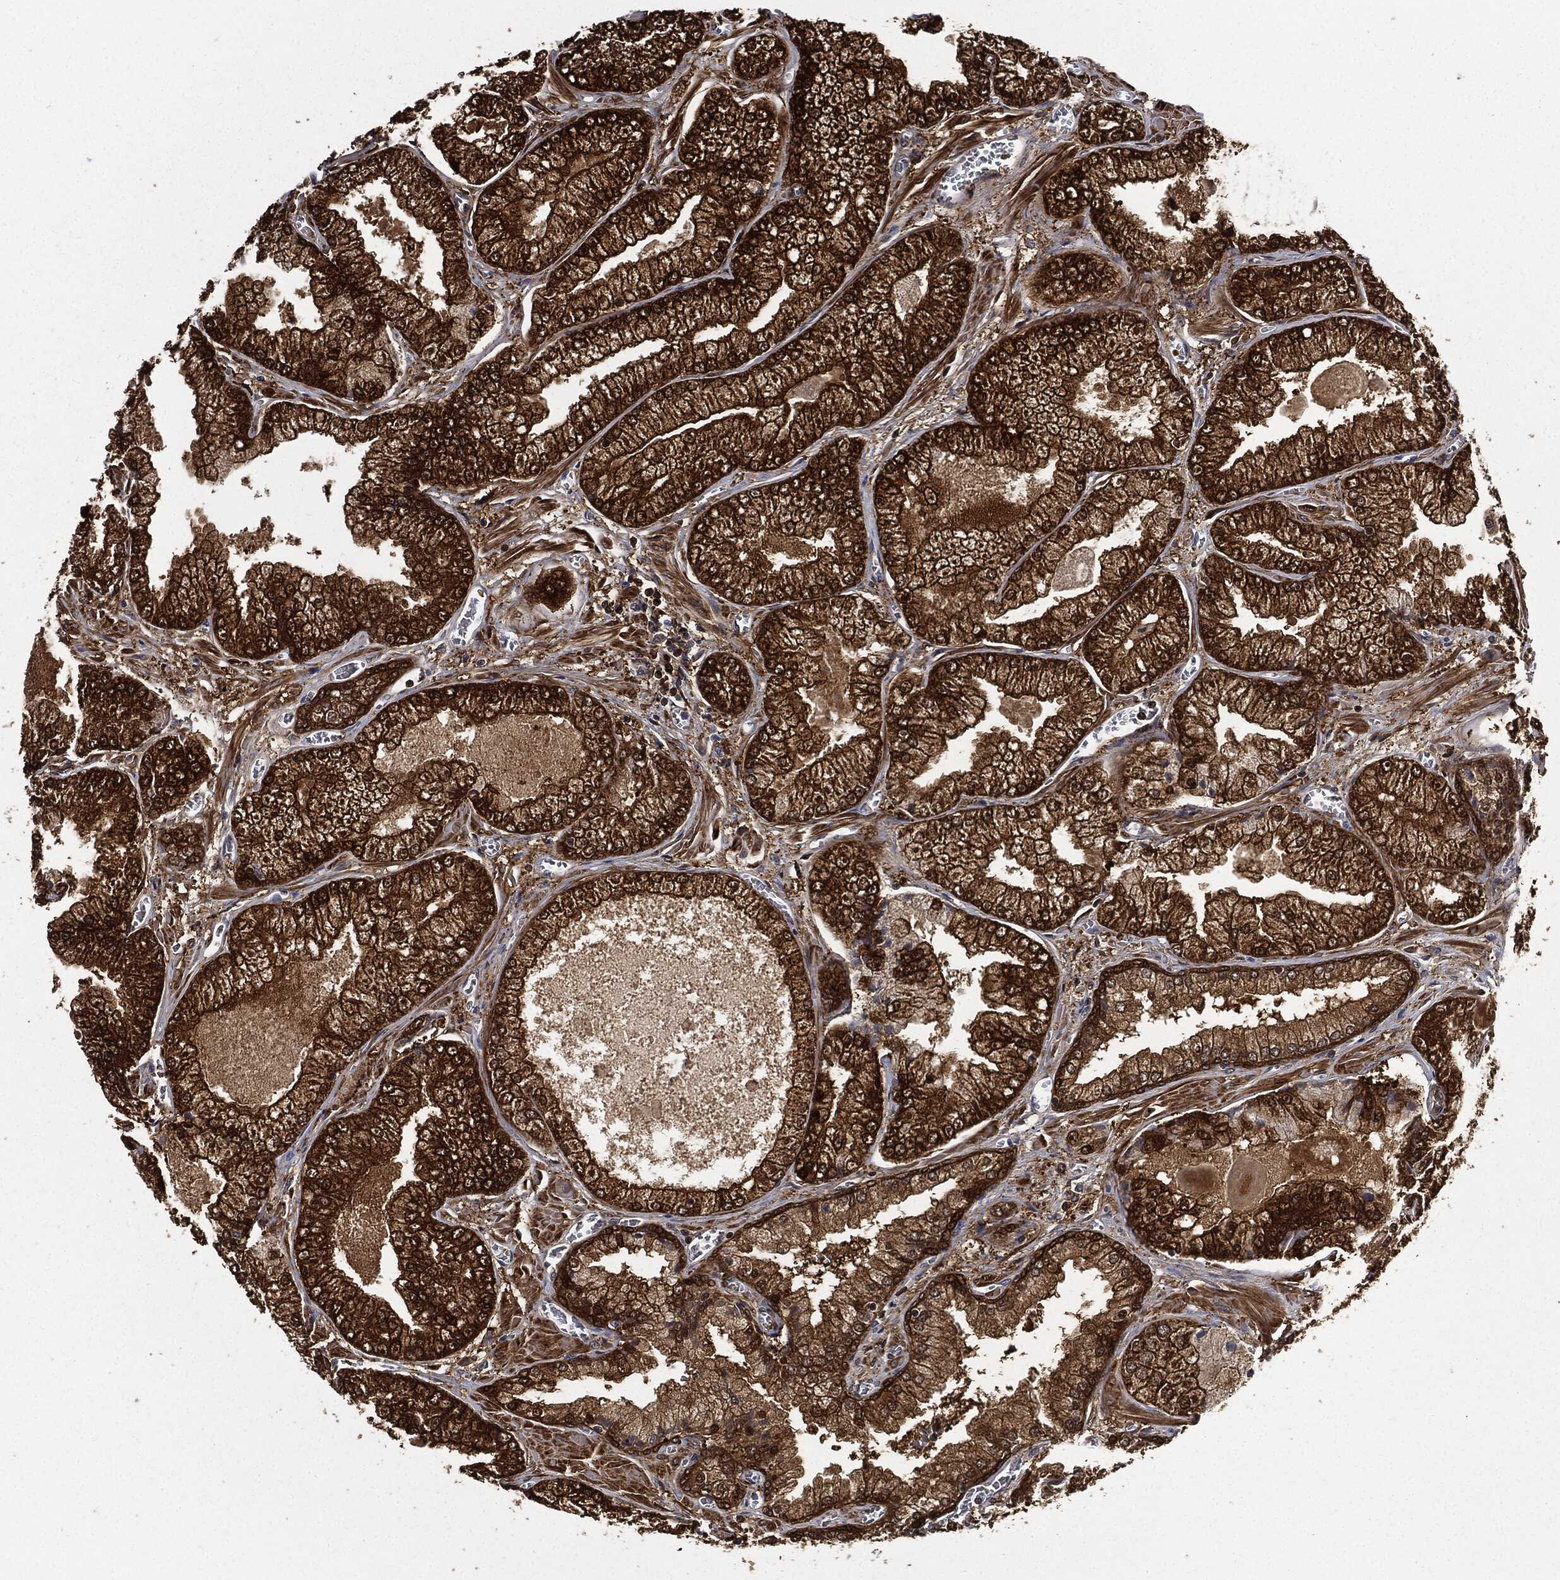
{"staining": {"intensity": "strong", "quantity": ">75%", "location": "cytoplasmic/membranous,nuclear"}, "tissue": "prostate cancer", "cell_type": "Tumor cells", "image_type": "cancer", "snomed": [{"axis": "morphology", "description": "Adenocarcinoma, Low grade"}, {"axis": "topography", "description": "Prostate"}], "caption": "Low-grade adenocarcinoma (prostate) stained with DAB immunohistochemistry displays high levels of strong cytoplasmic/membranous and nuclear positivity in about >75% of tumor cells.", "gene": "PRDX2", "patient": {"sex": "male", "age": 57}}